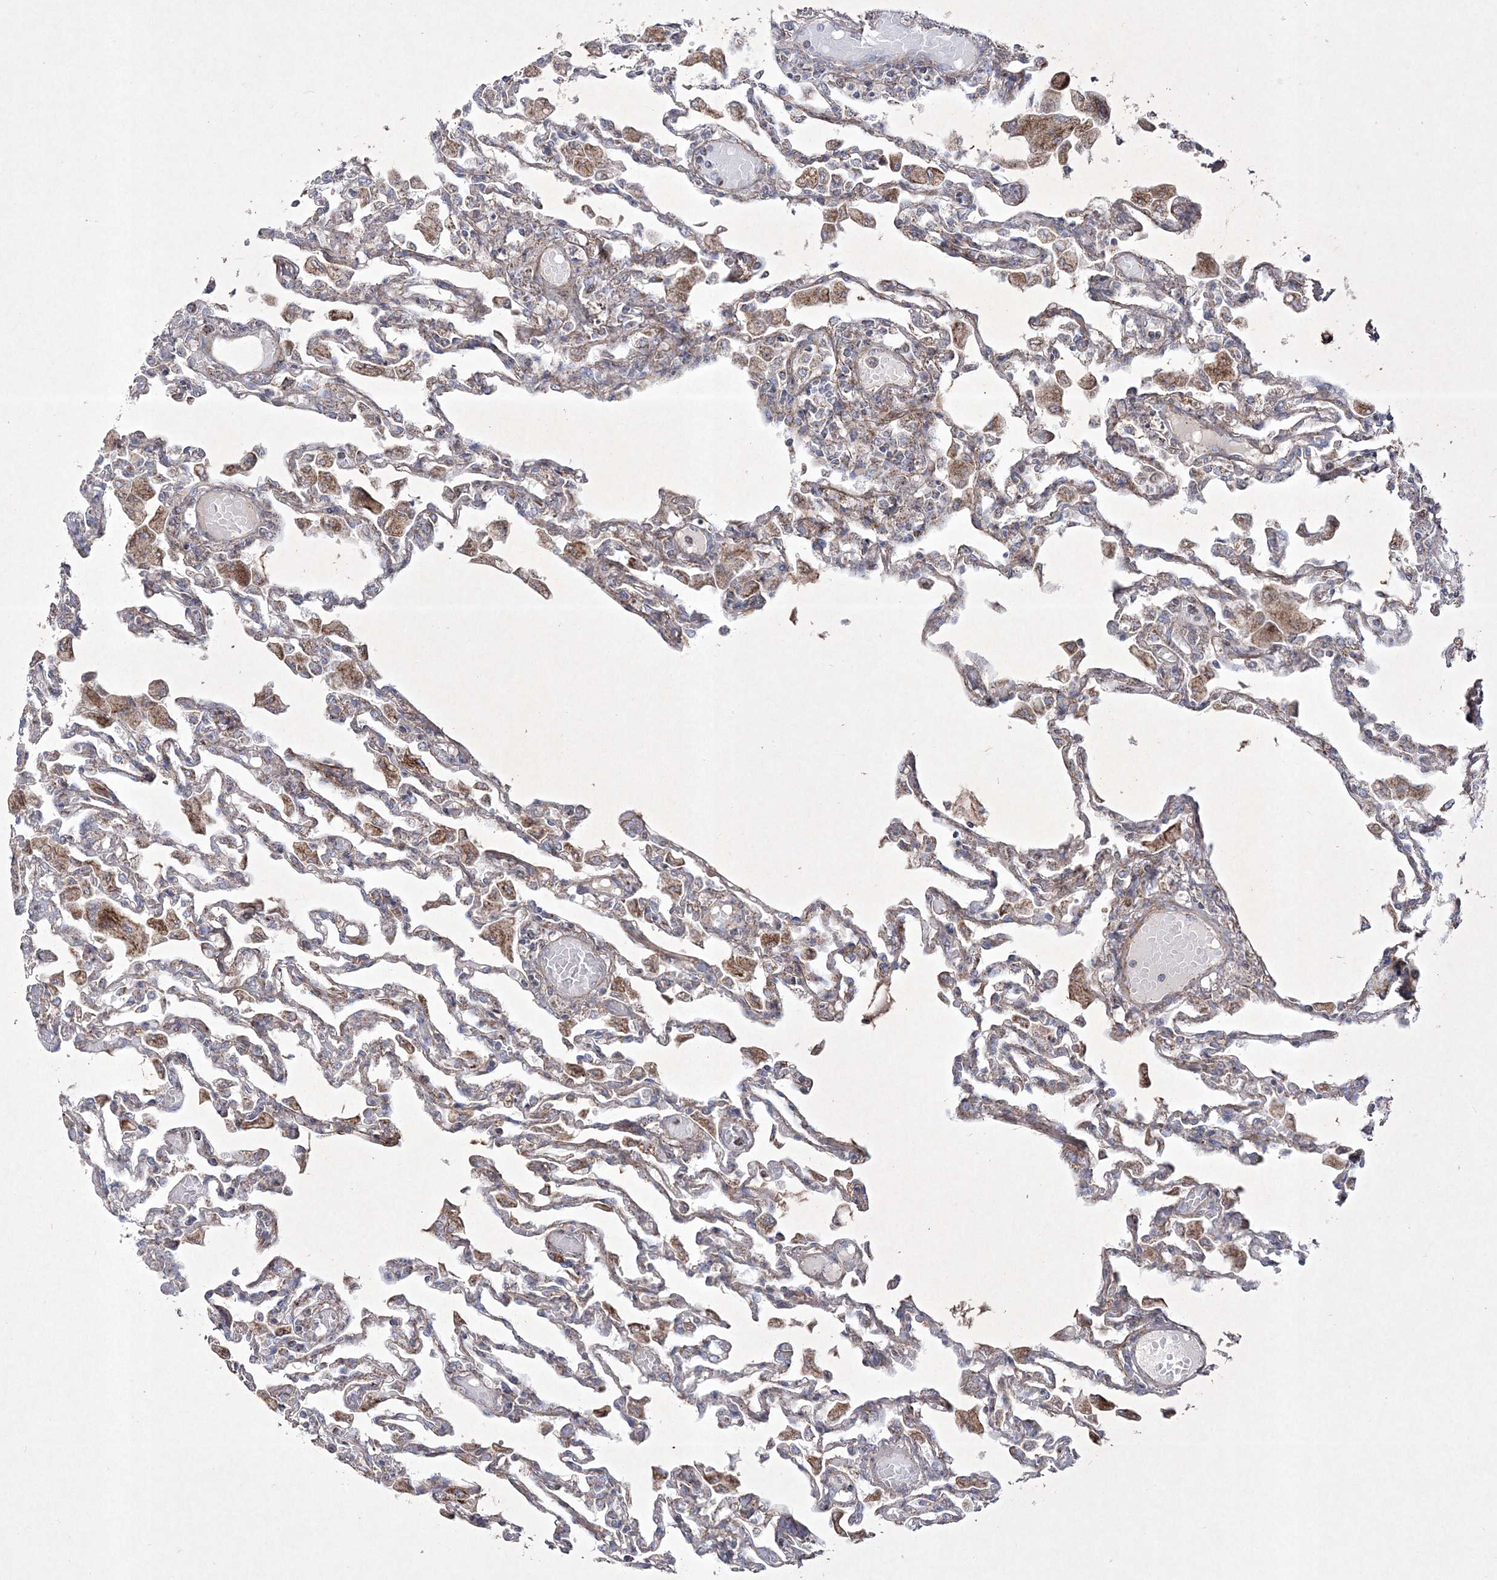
{"staining": {"intensity": "weak", "quantity": "<25%", "location": "cytoplasmic/membranous"}, "tissue": "lung", "cell_type": "Alveolar cells", "image_type": "normal", "snomed": [{"axis": "morphology", "description": "Normal tissue, NOS"}, {"axis": "topography", "description": "Bronchus"}, {"axis": "topography", "description": "Lung"}], "caption": "Immunohistochemistry image of unremarkable lung: human lung stained with DAB (3,3'-diaminobenzidine) demonstrates no significant protein staining in alveolar cells. The staining was performed using DAB (3,3'-diaminobenzidine) to visualize the protein expression in brown, while the nuclei were stained in blue with hematoxylin (Magnification: 20x).", "gene": "RICTOR", "patient": {"sex": "female", "age": 49}}